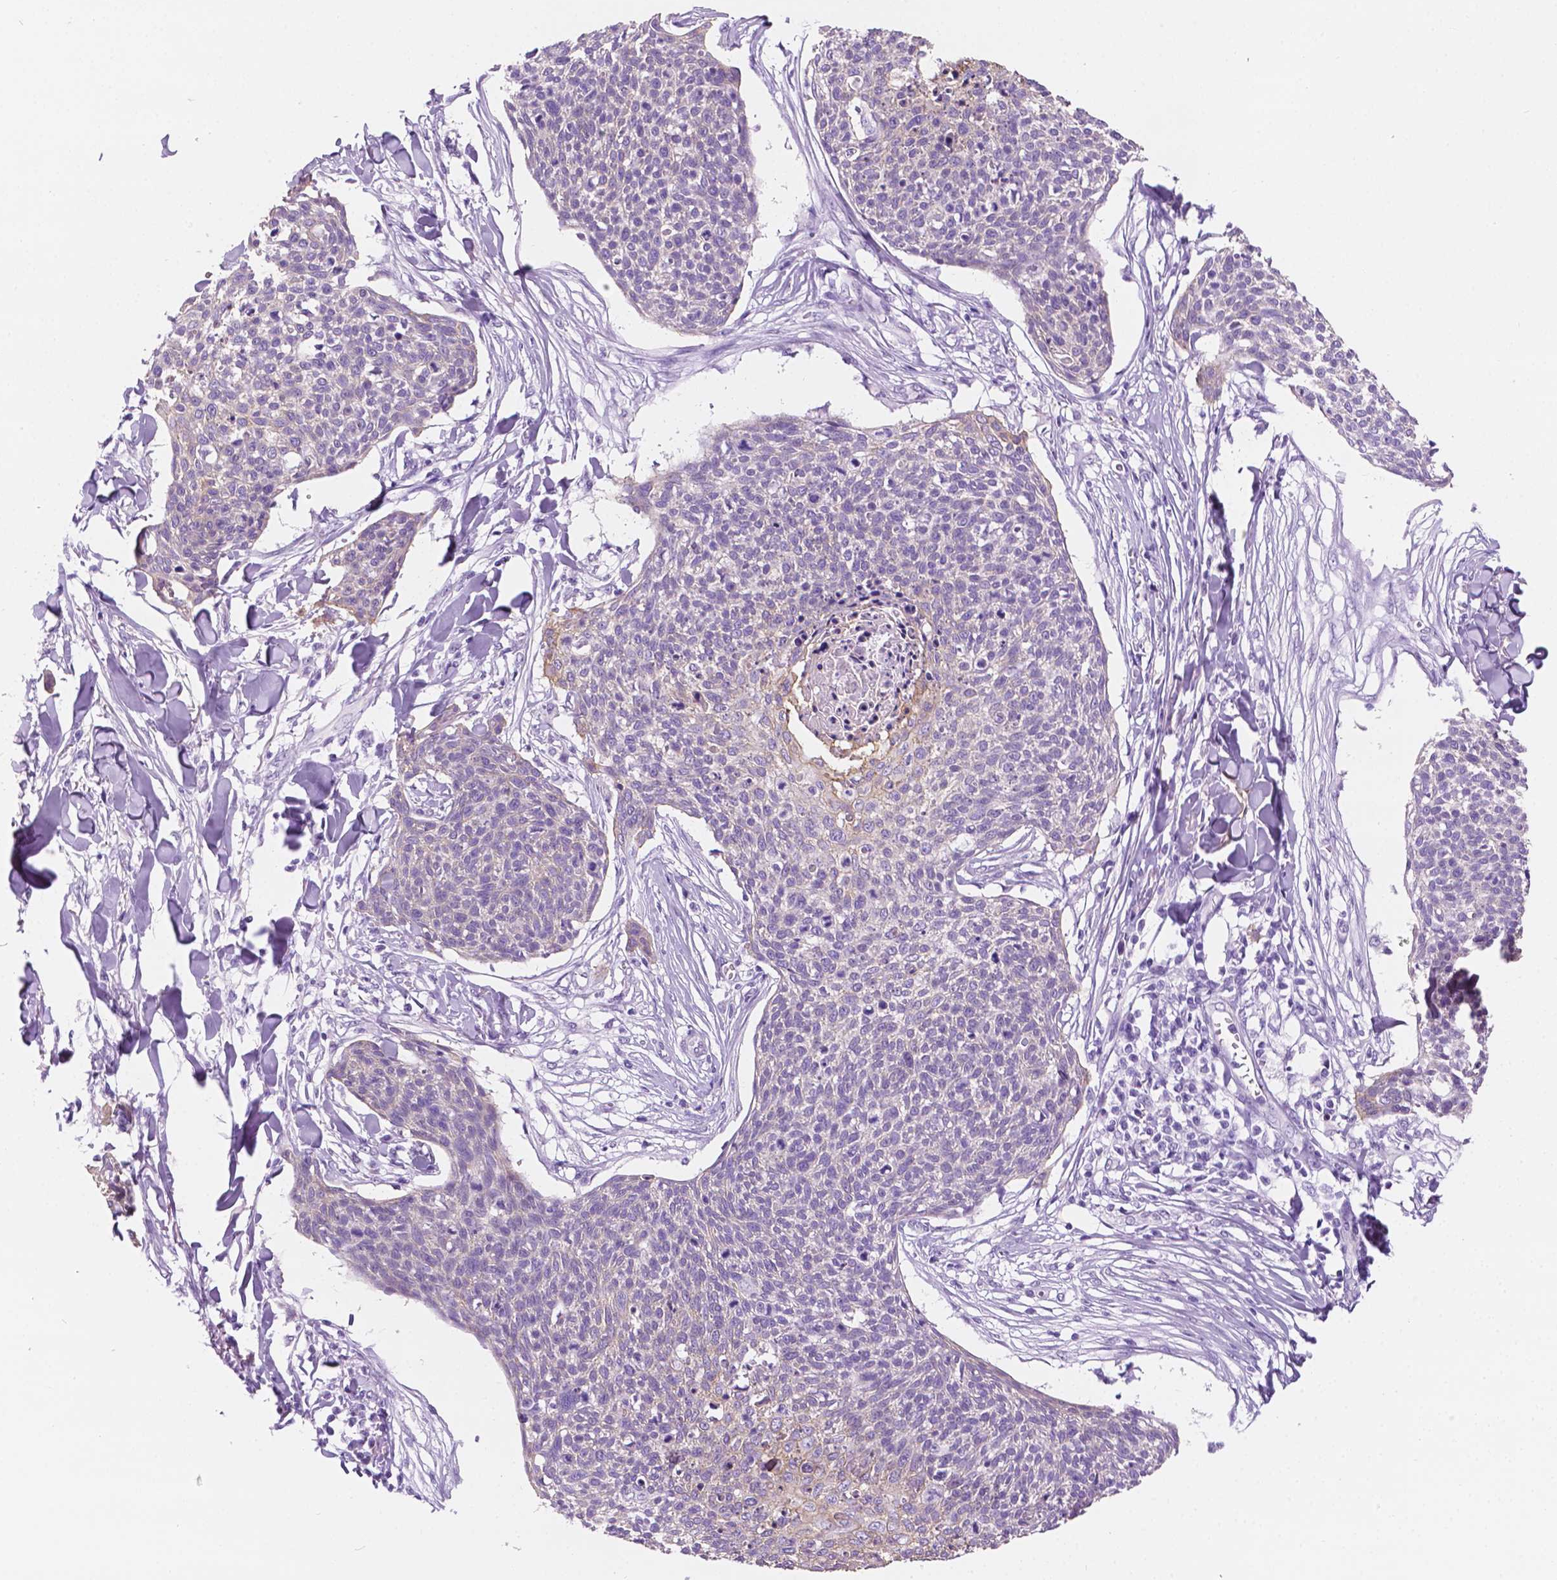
{"staining": {"intensity": "negative", "quantity": "none", "location": "none"}, "tissue": "skin cancer", "cell_type": "Tumor cells", "image_type": "cancer", "snomed": [{"axis": "morphology", "description": "Squamous cell carcinoma, NOS"}, {"axis": "topography", "description": "Skin"}, {"axis": "topography", "description": "Vulva"}], "caption": "Immunohistochemistry (IHC) photomicrograph of squamous cell carcinoma (skin) stained for a protein (brown), which displays no expression in tumor cells. (Brightfield microscopy of DAB immunohistochemistry (IHC) at high magnification).", "gene": "PPL", "patient": {"sex": "female", "age": 75}}